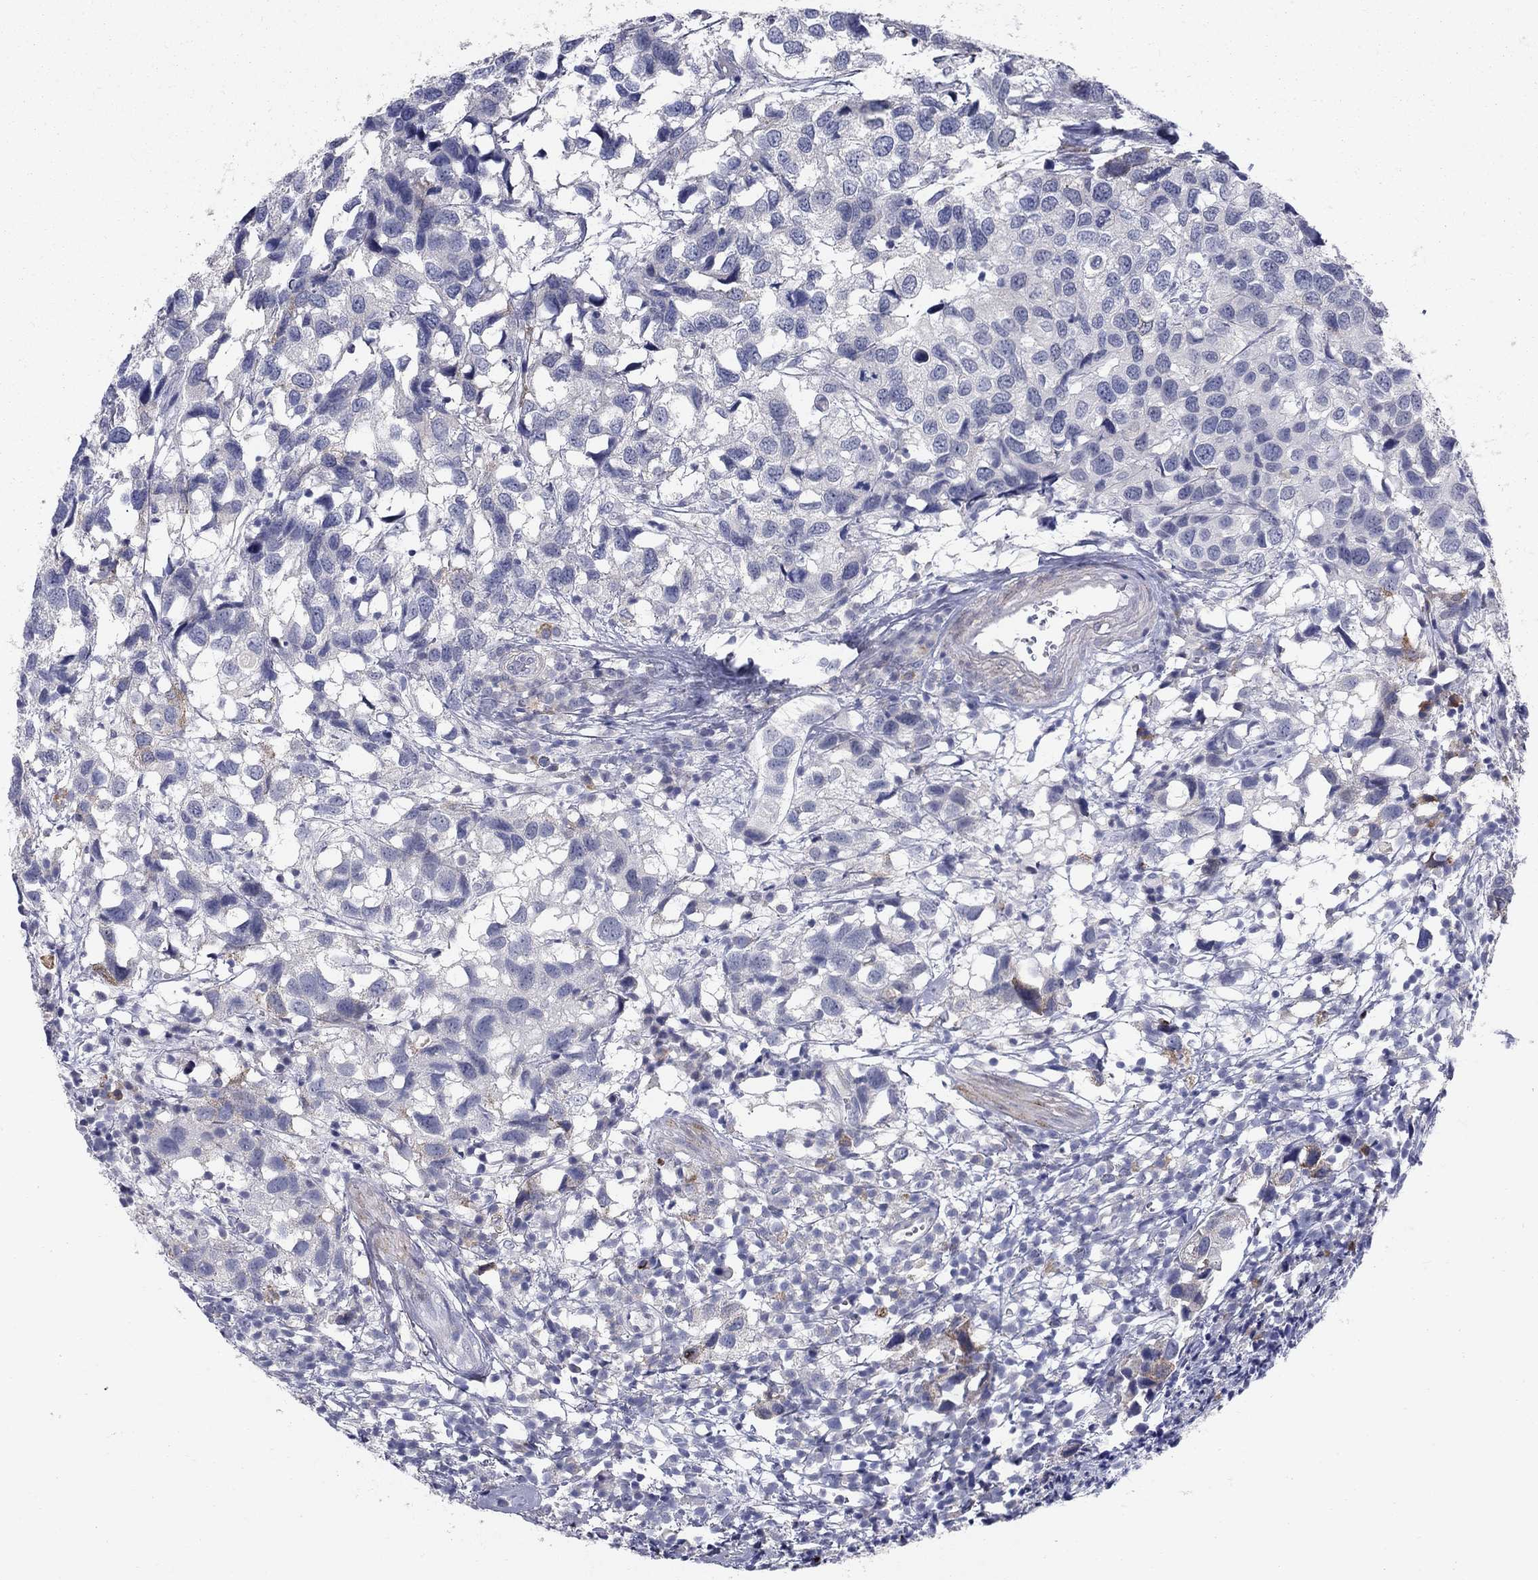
{"staining": {"intensity": "negative", "quantity": "none", "location": "none"}, "tissue": "urothelial cancer", "cell_type": "Tumor cells", "image_type": "cancer", "snomed": [{"axis": "morphology", "description": "Urothelial carcinoma, High grade"}, {"axis": "topography", "description": "Urinary bladder"}], "caption": "This is an immunohistochemistry photomicrograph of high-grade urothelial carcinoma. There is no expression in tumor cells.", "gene": "NTRK2", "patient": {"sex": "male", "age": 79}}